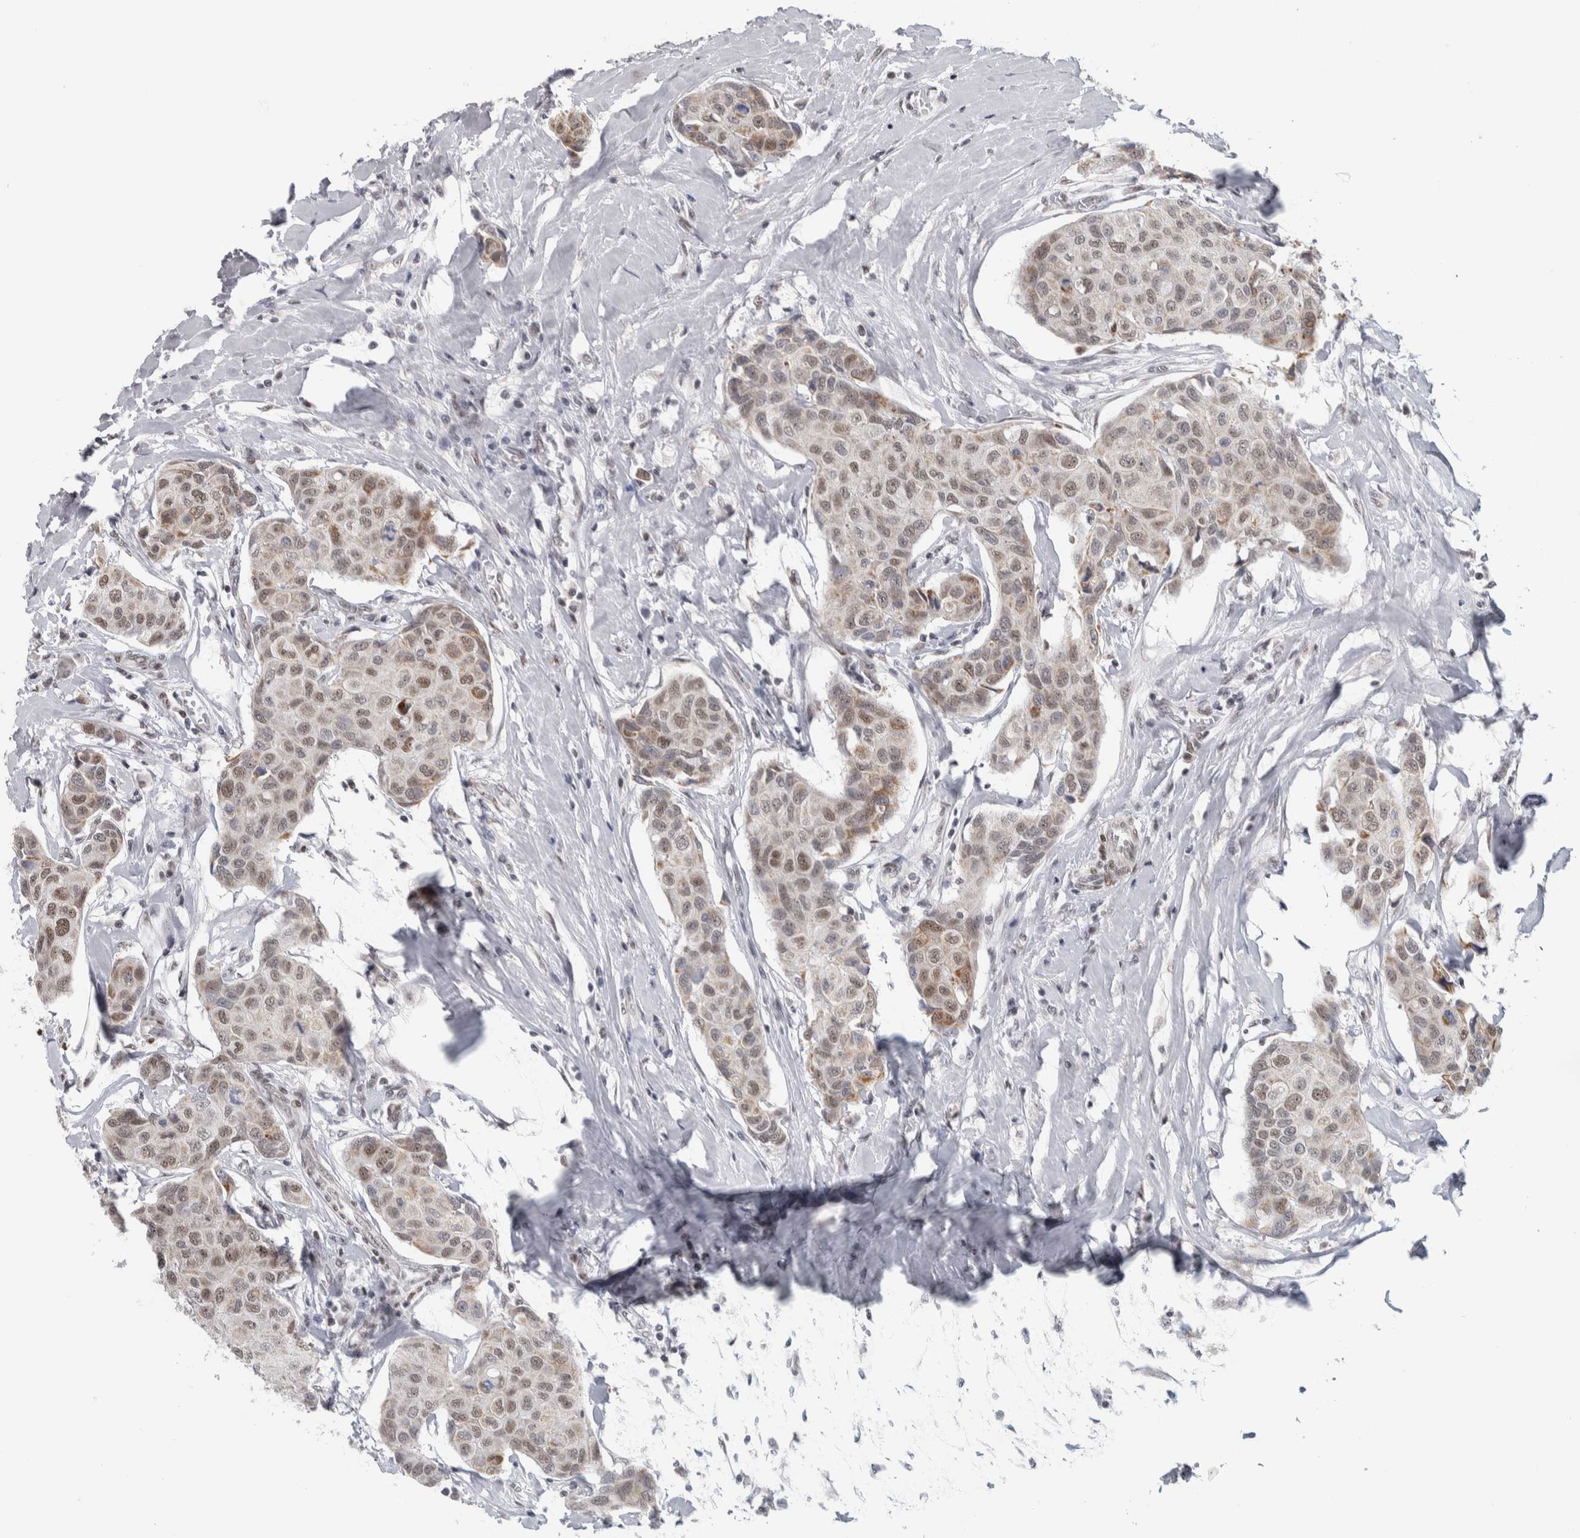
{"staining": {"intensity": "moderate", "quantity": "<25%", "location": "cytoplasmic/membranous"}, "tissue": "breast cancer", "cell_type": "Tumor cells", "image_type": "cancer", "snomed": [{"axis": "morphology", "description": "Duct carcinoma"}, {"axis": "topography", "description": "Breast"}], "caption": "Breast infiltrating ductal carcinoma was stained to show a protein in brown. There is low levels of moderate cytoplasmic/membranous staining in about <25% of tumor cells.", "gene": "HEXIM2", "patient": {"sex": "female", "age": 80}}